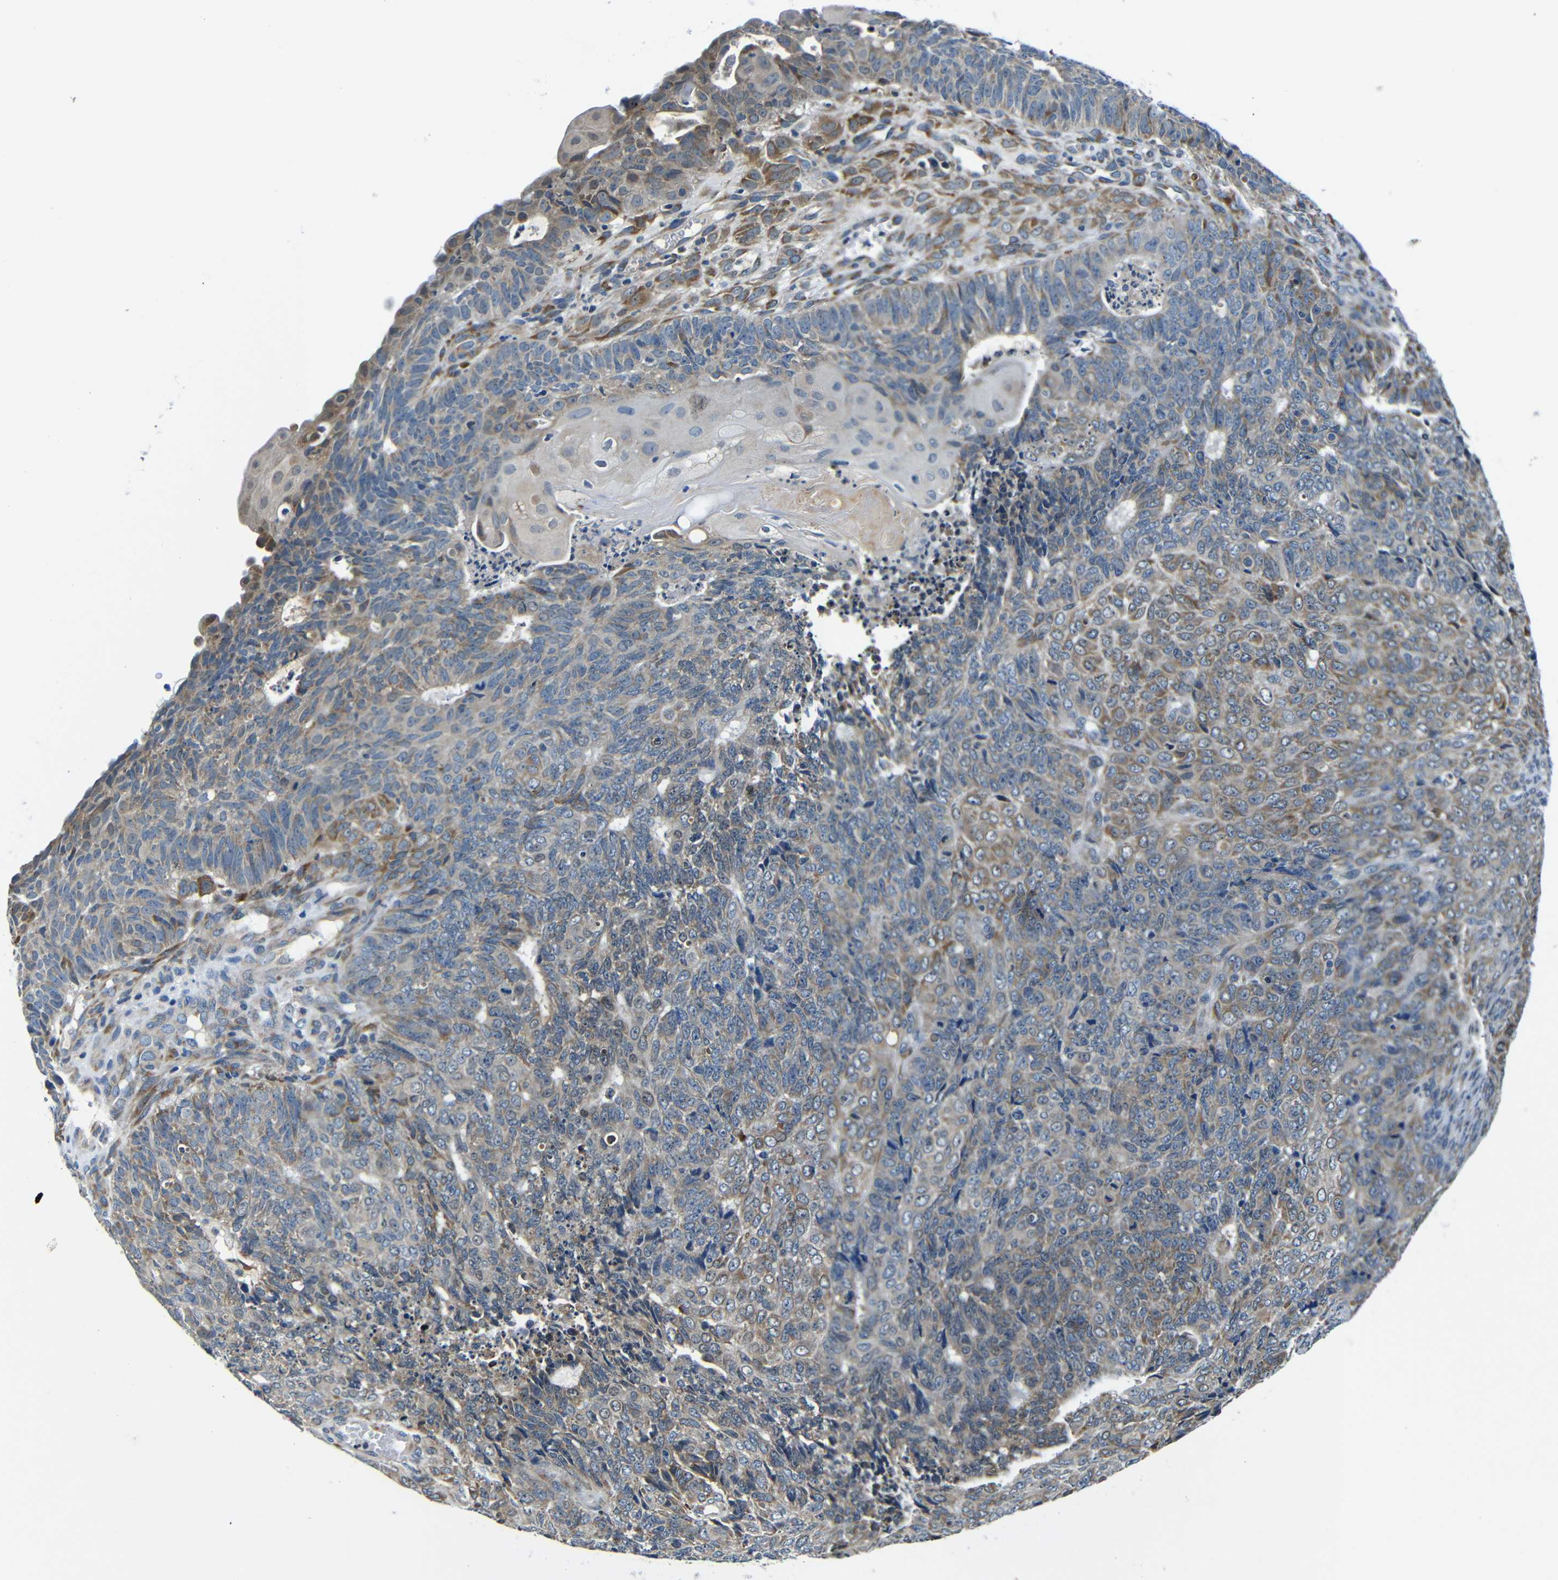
{"staining": {"intensity": "weak", "quantity": "25%-75%", "location": "cytoplasmic/membranous"}, "tissue": "endometrial cancer", "cell_type": "Tumor cells", "image_type": "cancer", "snomed": [{"axis": "morphology", "description": "Adenocarcinoma, NOS"}, {"axis": "topography", "description": "Endometrium"}], "caption": "This histopathology image demonstrates IHC staining of human adenocarcinoma (endometrial), with low weak cytoplasmic/membranous positivity in approximately 25%-75% of tumor cells.", "gene": "FKBP14", "patient": {"sex": "female", "age": 32}}